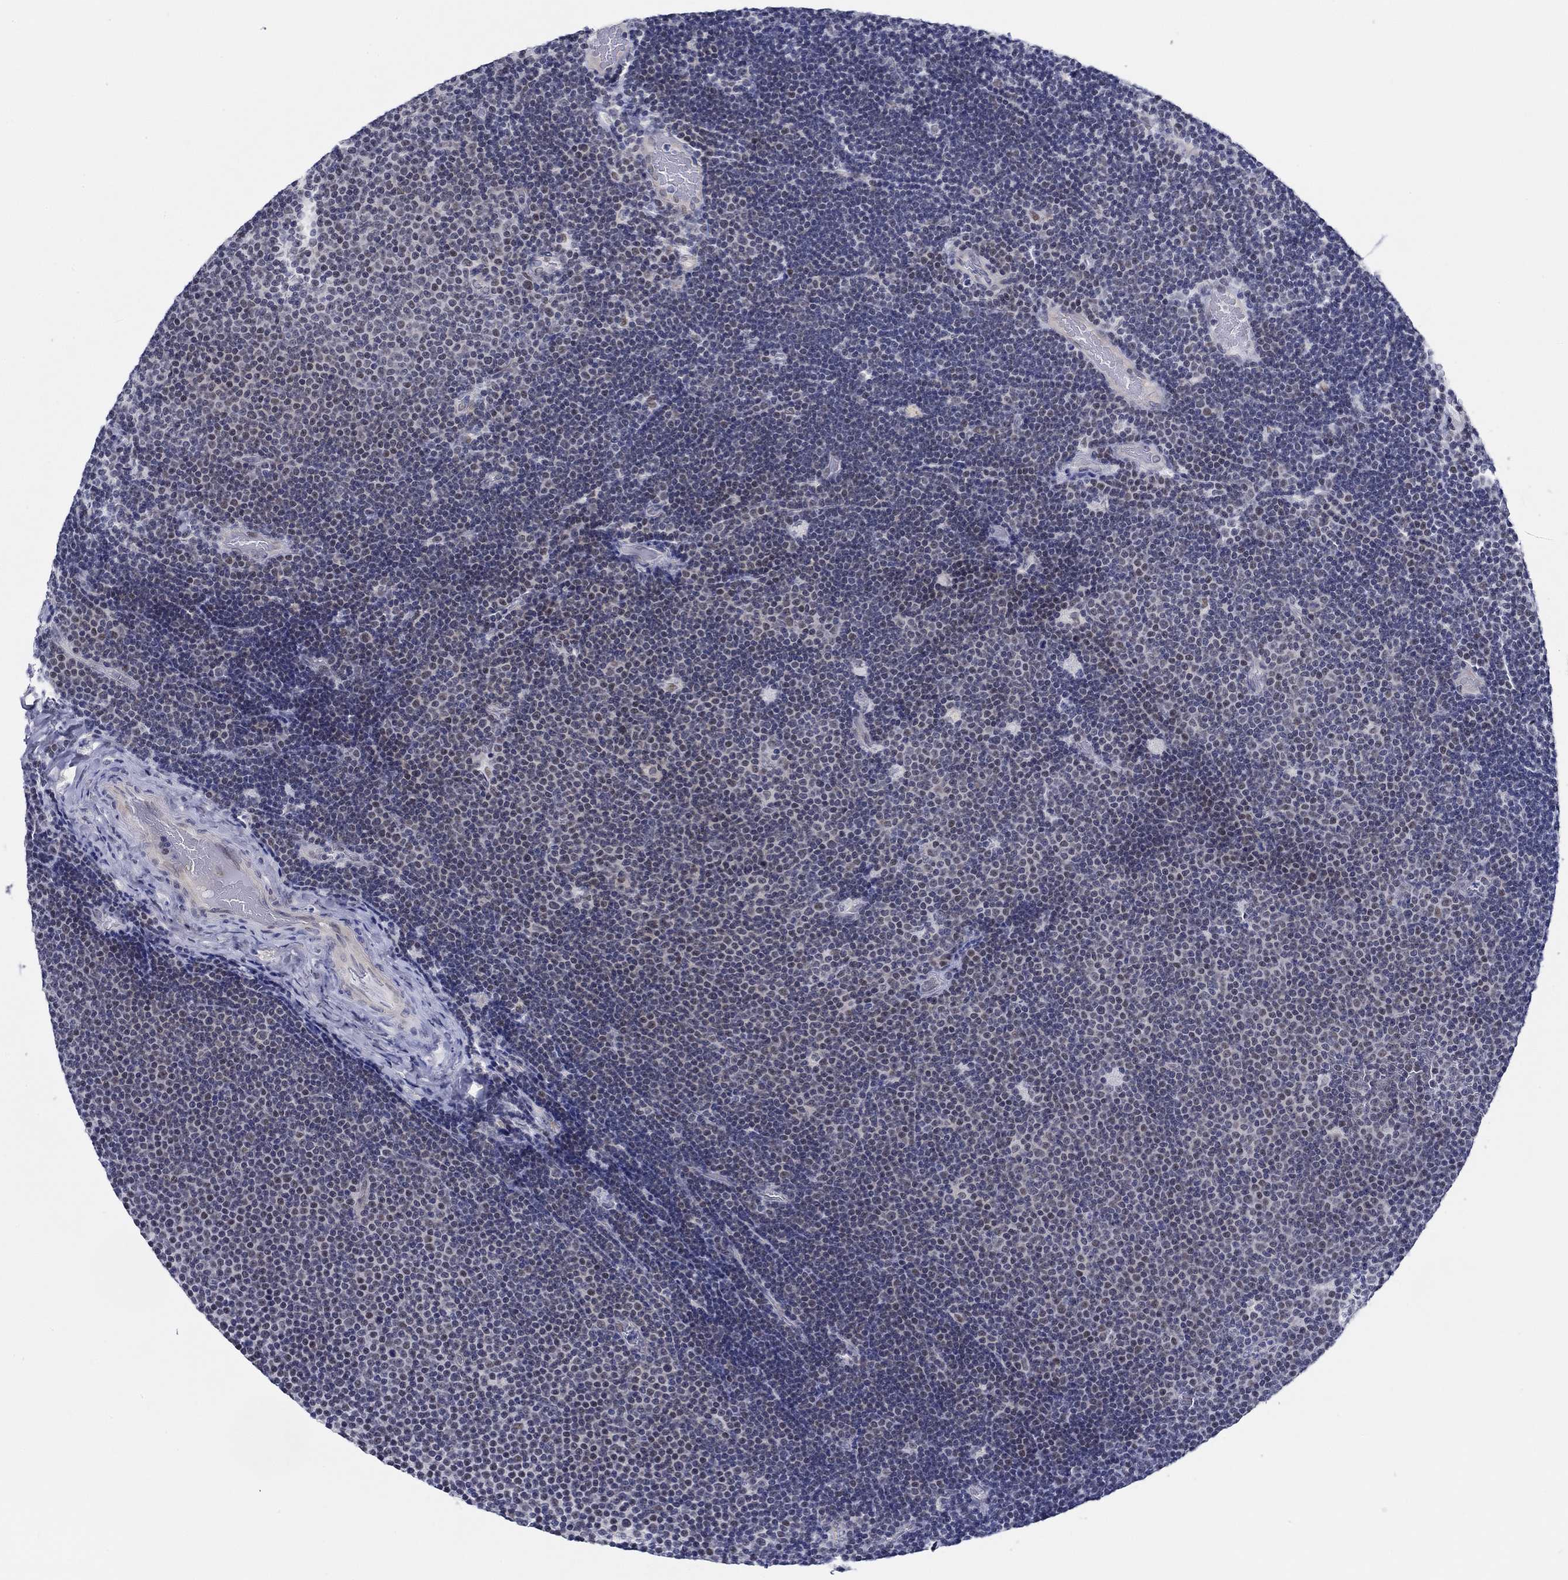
{"staining": {"intensity": "negative", "quantity": "none", "location": "none"}, "tissue": "lymphoma", "cell_type": "Tumor cells", "image_type": "cancer", "snomed": [{"axis": "morphology", "description": "Malignant lymphoma, non-Hodgkin's type, Low grade"}, {"axis": "topography", "description": "Brain"}], "caption": "The histopathology image displays no staining of tumor cells in lymphoma.", "gene": "SLC34A1", "patient": {"sex": "female", "age": 66}}